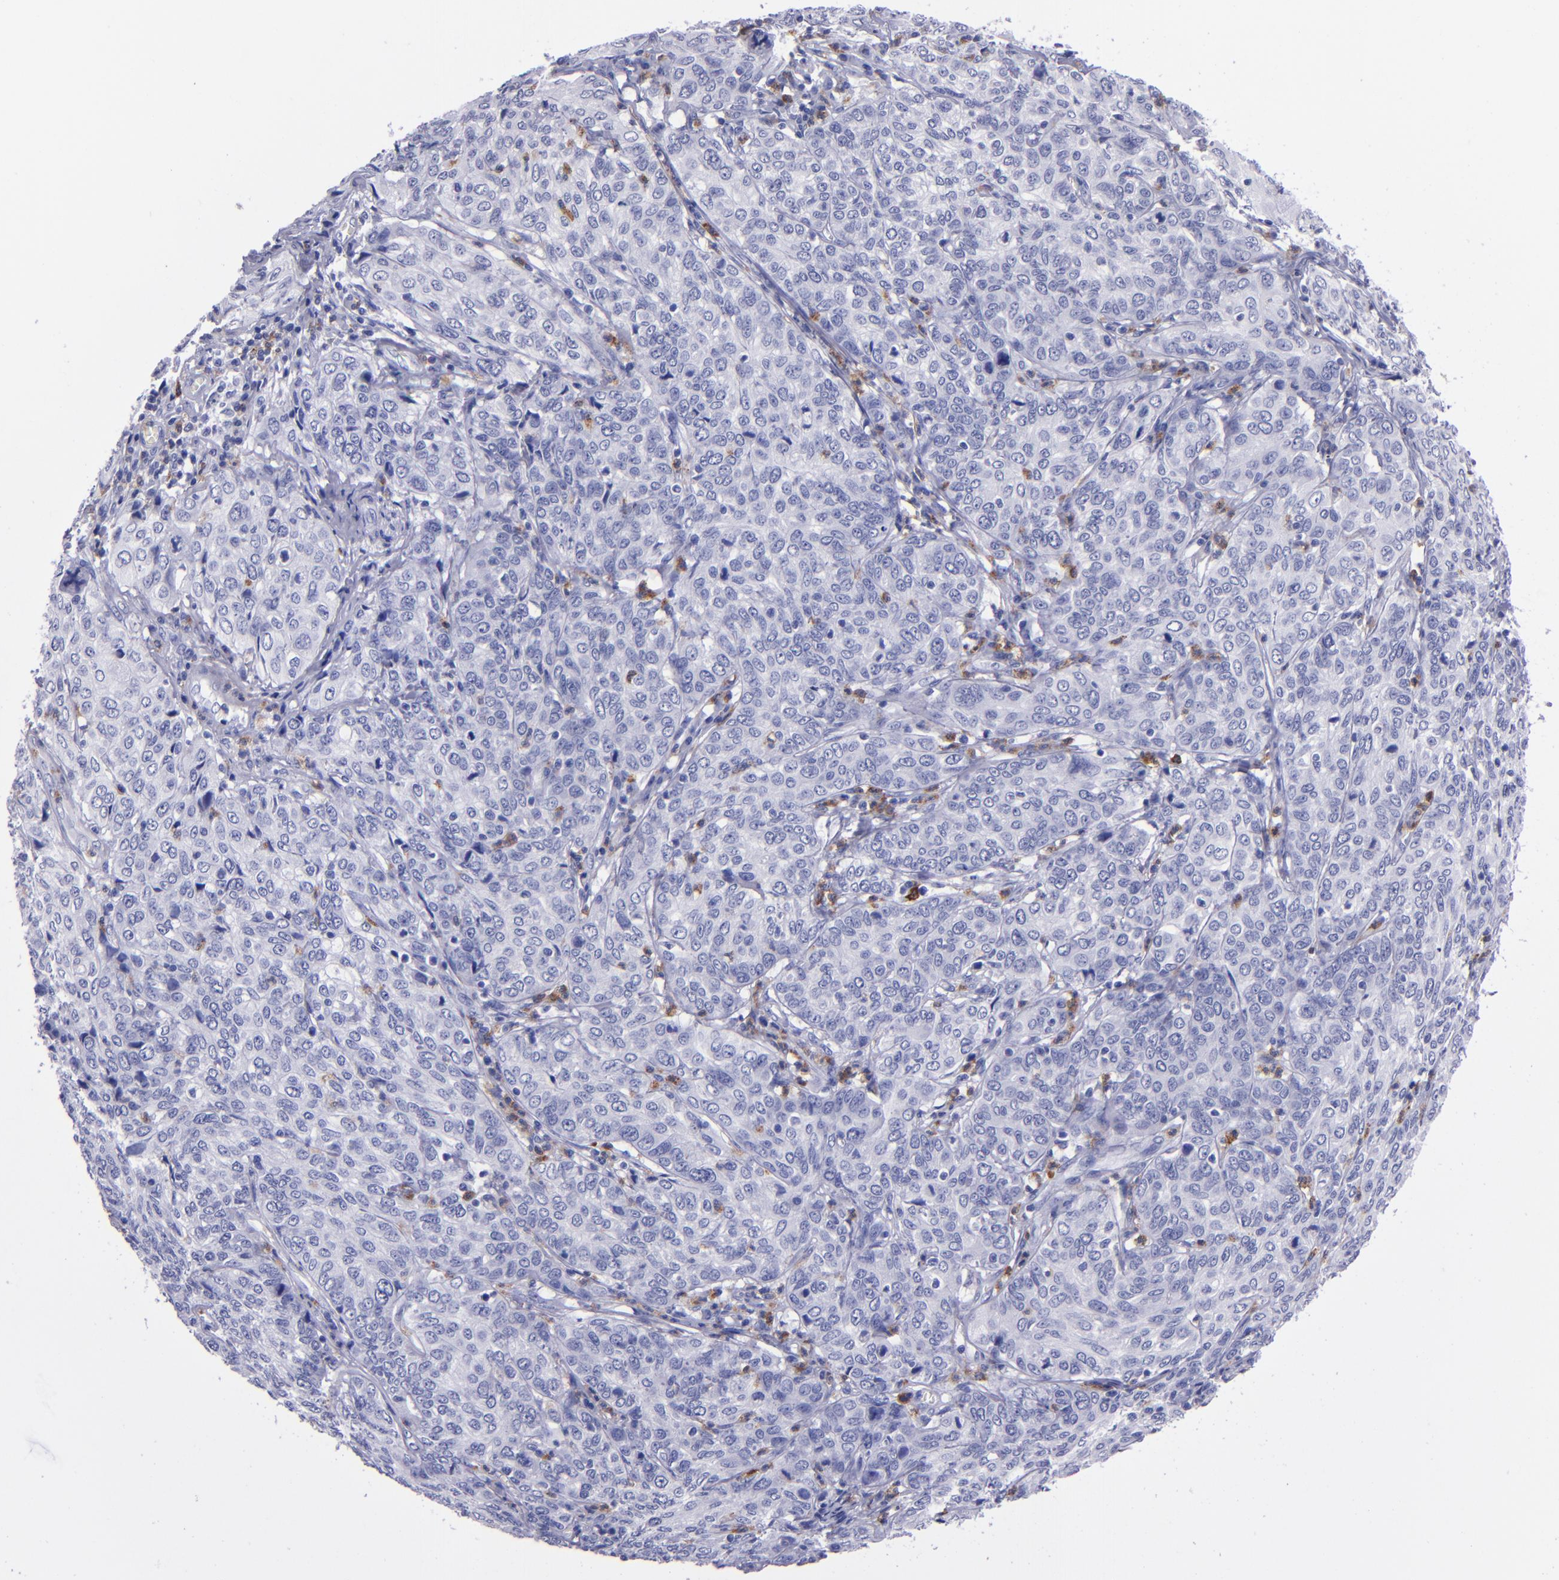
{"staining": {"intensity": "negative", "quantity": "none", "location": "none"}, "tissue": "cervical cancer", "cell_type": "Tumor cells", "image_type": "cancer", "snomed": [{"axis": "morphology", "description": "Squamous cell carcinoma, NOS"}, {"axis": "topography", "description": "Cervix"}], "caption": "Protein analysis of squamous cell carcinoma (cervical) exhibits no significant positivity in tumor cells.", "gene": "CR1", "patient": {"sex": "female", "age": 38}}